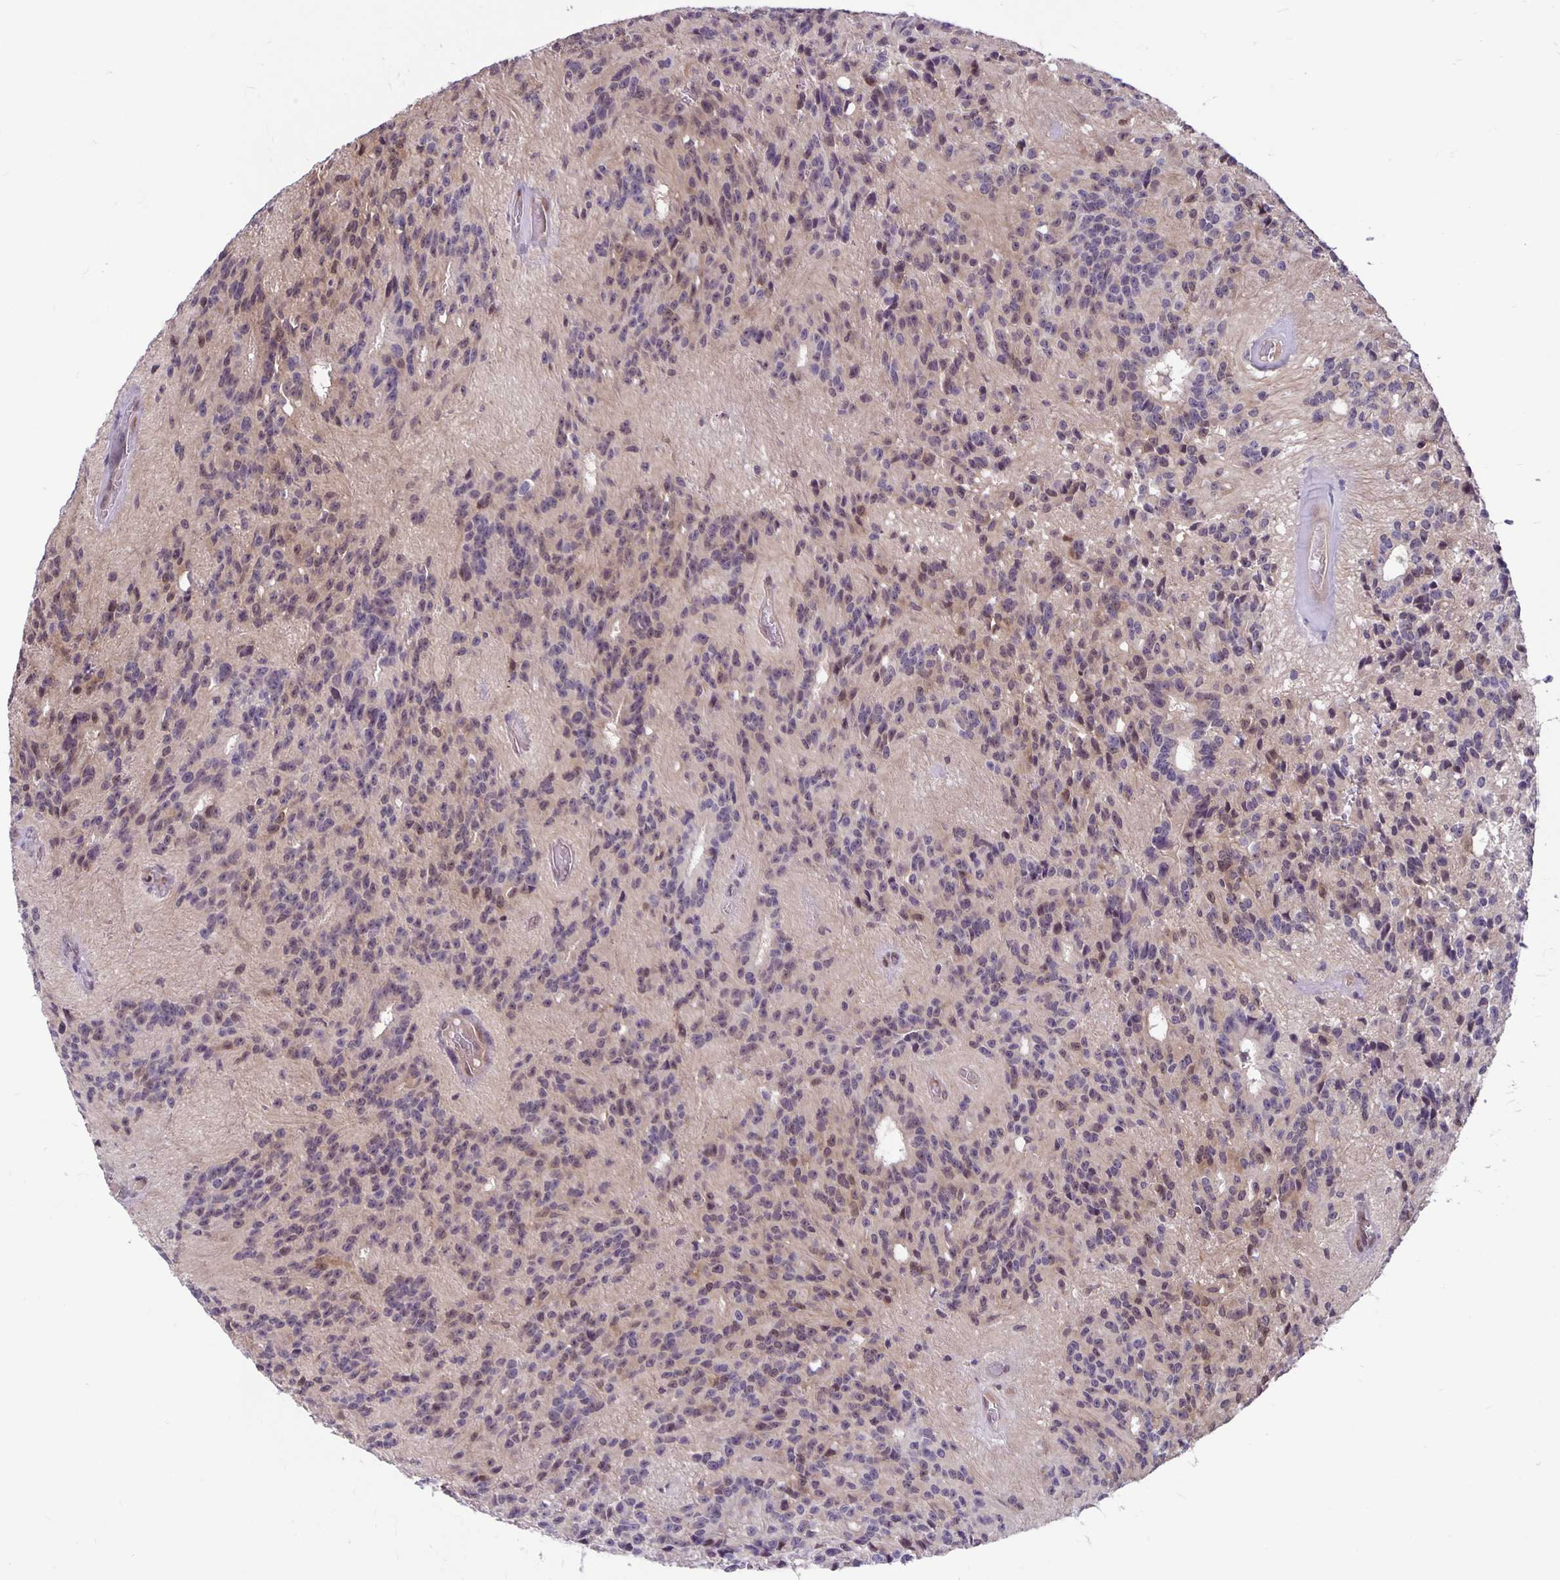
{"staining": {"intensity": "negative", "quantity": "none", "location": "none"}, "tissue": "glioma", "cell_type": "Tumor cells", "image_type": "cancer", "snomed": [{"axis": "morphology", "description": "Glioma, malignant, Low grade"}, {"axis": "topography", "description": "Brain"}], "caption": "This histopathology image is of glioma stained with immunohistochemistry (IHC) to label a protein in brown with the nuclei are counter-stained blue. There is no expression in tumor cells.", "gene": "TAX1BP3", "patient": {"sex": "male", "age": 31}}